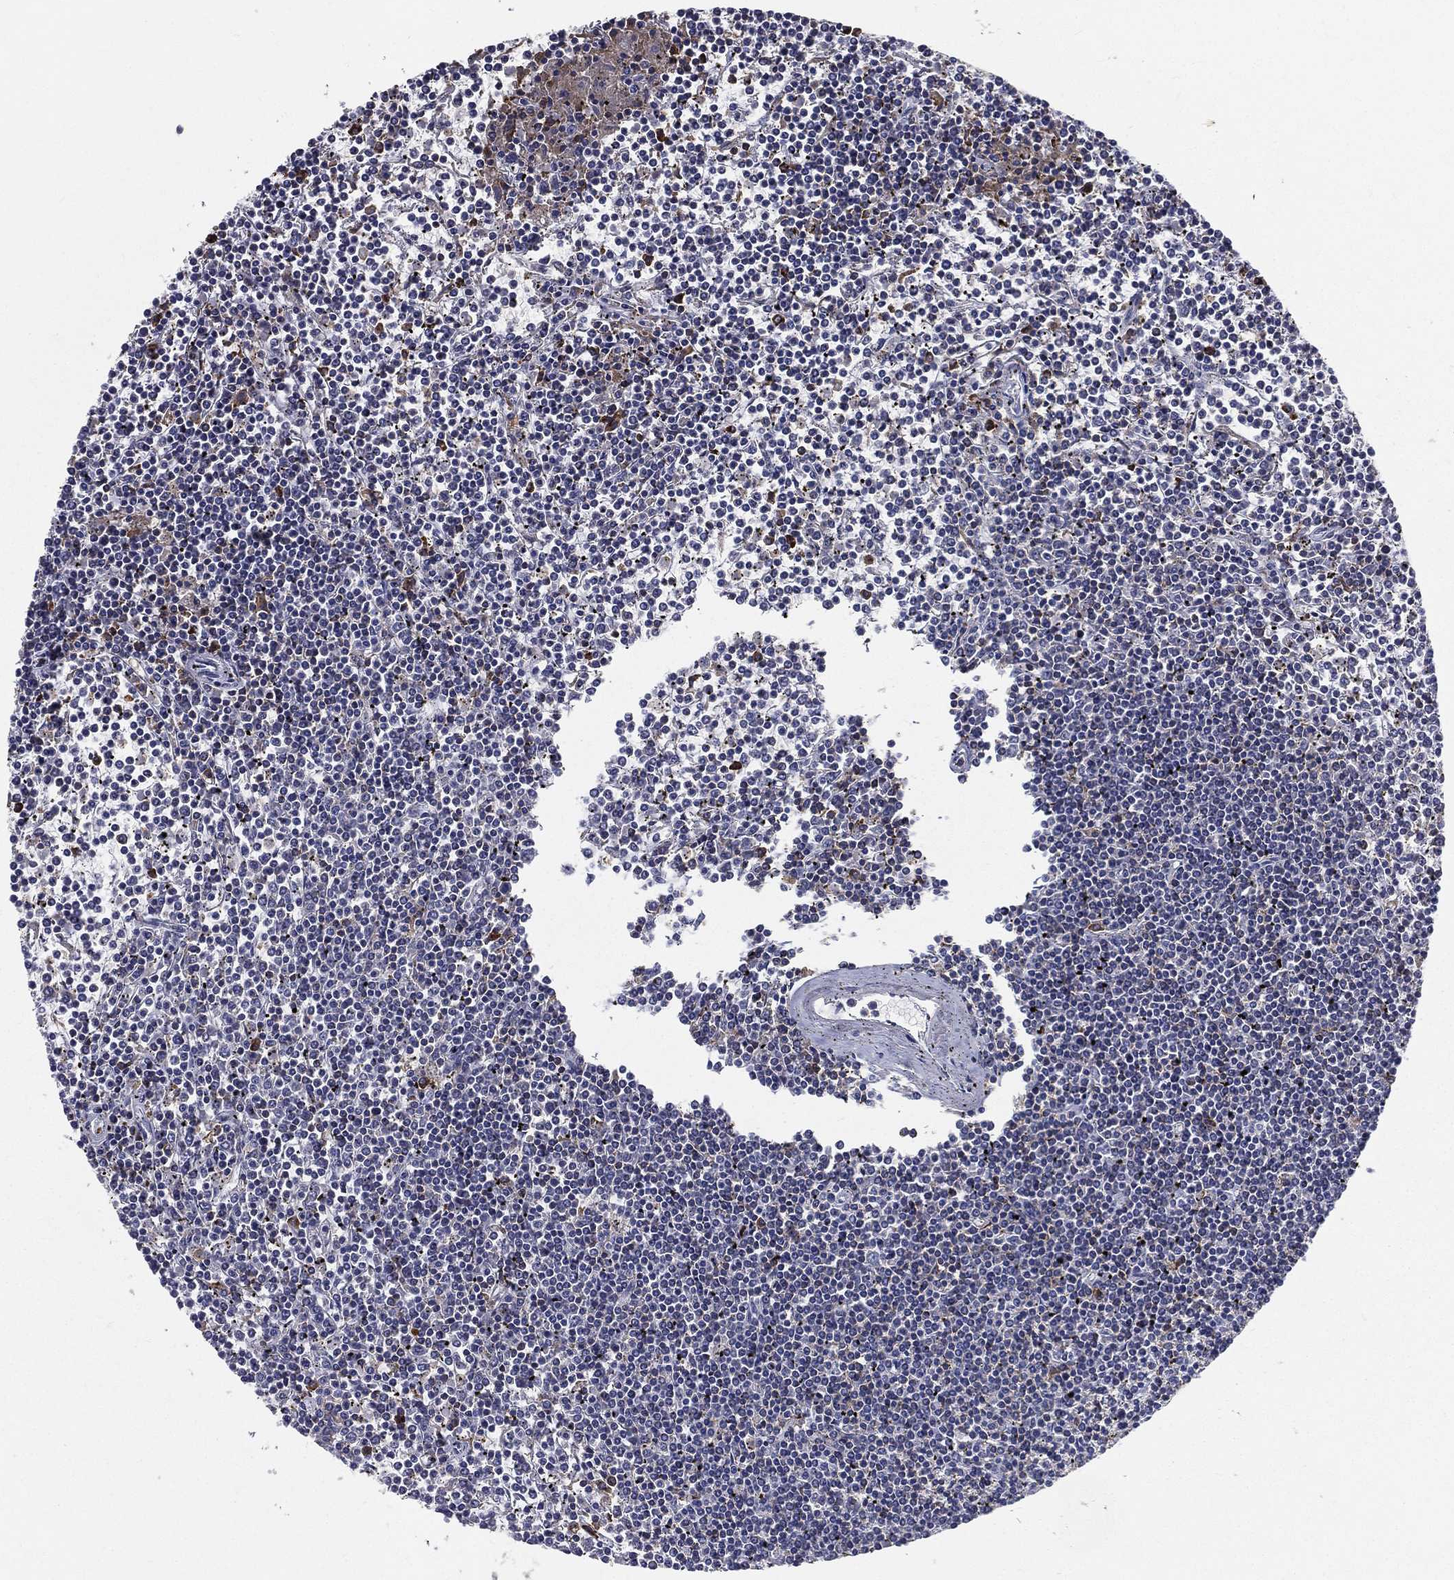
{"staining": {"intensity": "moderate", "quantity": "<25%", "location": "cytoplasmic/membranous"}, "tissue": "lymphoma", "cell_type": "Tumor cells", "image_type": "cancer", "snomed": [{"axis": "morphology", "description": "Malignant lymphoma, non-Hodgkin's type, Low grade"}, {"axis": "topography", "description": "Spleen"}], "caption": "High-magnification brightfield microscopy of lymphoma stained with DAB (3,3'-diaminobenzidine) (brown) and counterstained with hematoxylin (blue). tumor cells exhibit moderate cytoplasmic/membranous expression is identified in about<25% of cells.", "gene": "EVI2B", "patient": {"sex": "female", "age": 19}}